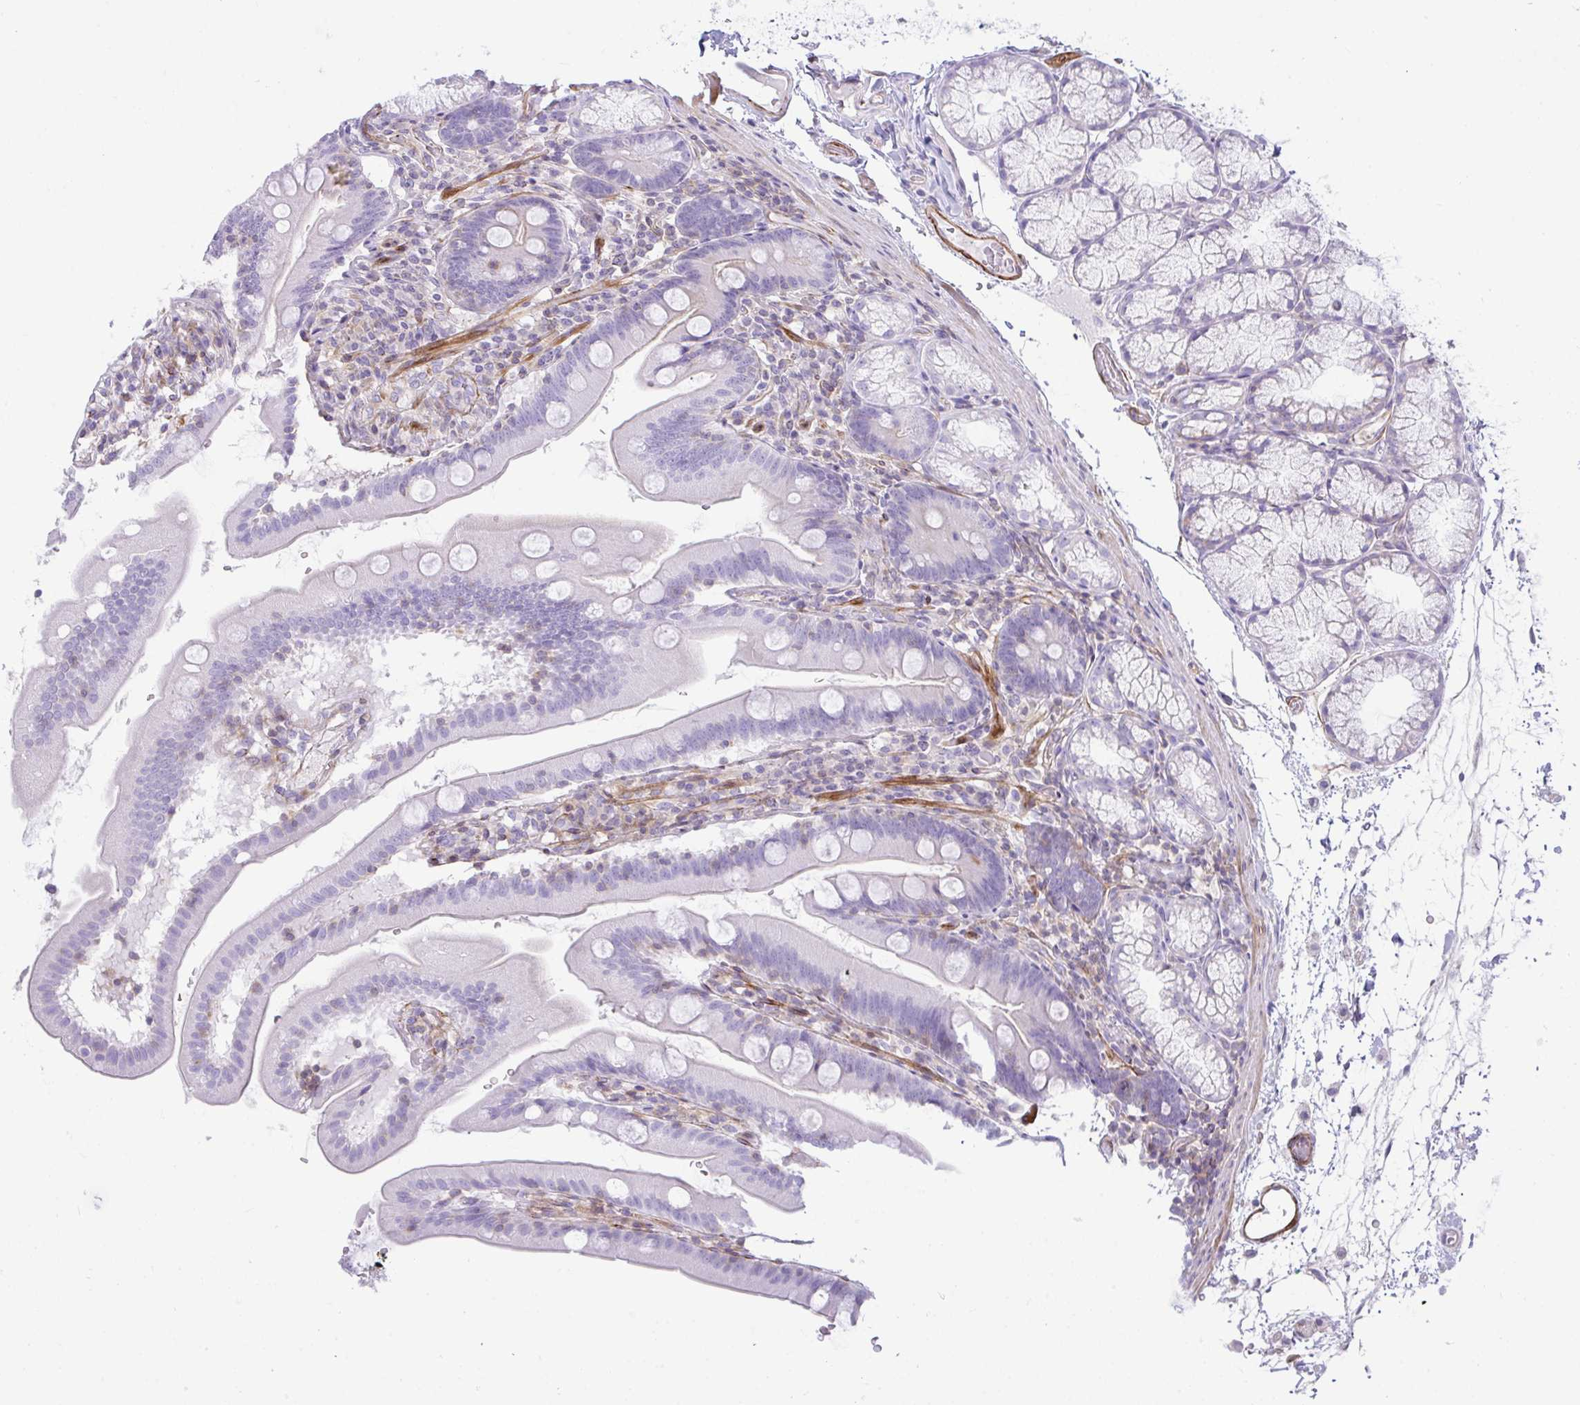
{"staining": {"intensity": "negative", "quantity": "none", "location": "none"}, "tissue": "duodenum", "cell_type": "Glandular cells", "image_type": "normal", "snomed": [{"axis": "morphology", "description": "Normal tissue, NOS"}, {"axis": "topography", "description": "Duodenum"}], "caption": "A photomicrograph of duodenum stained for a protein demonstrates no brown staining in glandular cells. The staining was performed using DAB to visualize the protein expression in brown, while the nuclei were stained in blue with hematoxylin (Magnification: 20x).", "gene": "CDRT15", "patient": {"sex": "female", "age": 67}}